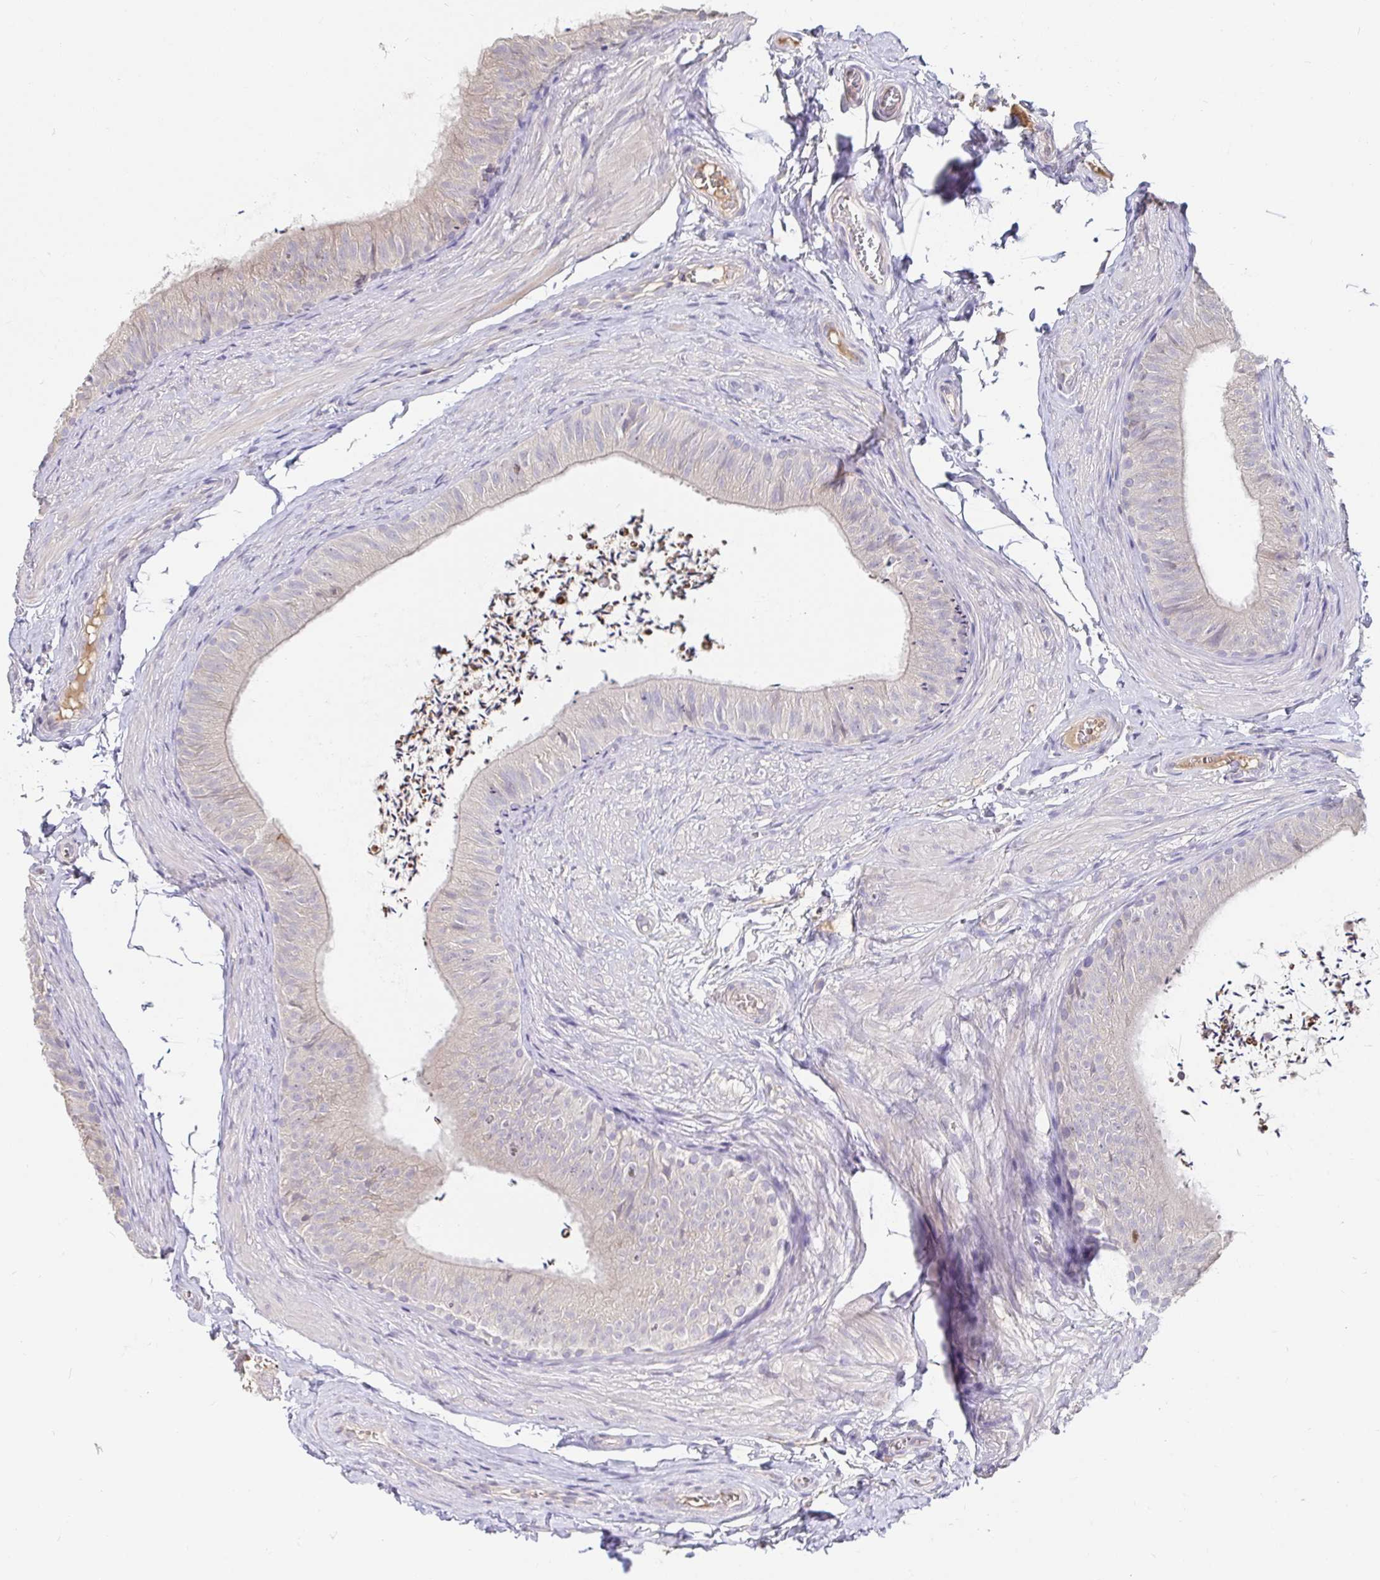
{"staining": {"intensity": "negative", "quantity": "none", "location": "none"}, "tissue": "epididymis", "cell_type": "Glandular cells", "image_type": "normal", "snomed": [{"axis": "morphology", "description": "Normal tissue, NOS"}, {"axis": "topography", "description": "Epididymis, spermatic cord, NOS"}, {"axis": "topography", "description": "Epididymis"}, {"axis": "topography", "description": "Peripheral nerve tissue"}], "caption": "High power microscopy micrograph of an IHC image of unremarkable epididymis, revealing no significant positivity in glandular cells.", "gene": "ANLN", "patient": {"sex": "male", "age": 29}}